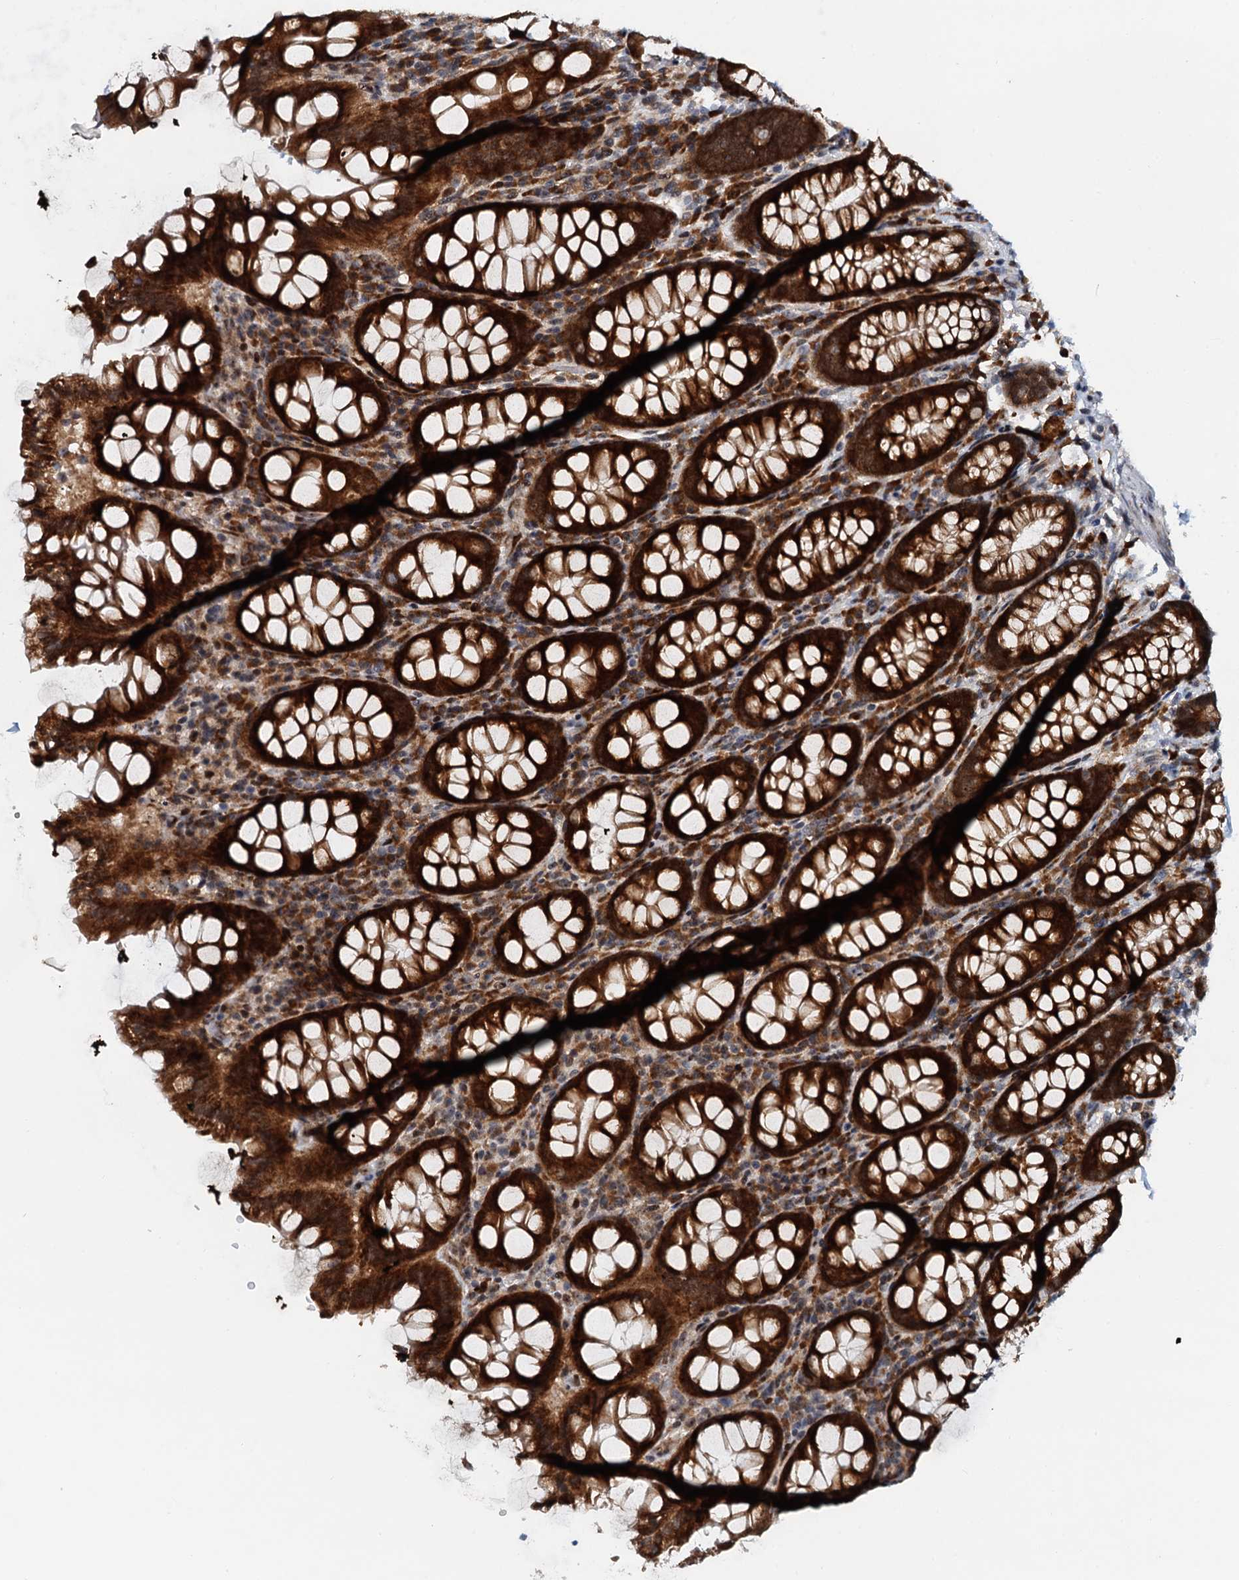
{"staining": {"intensity": "weak", "quantity": ">75%", "location": "cytoplasmic/membranous"}, "tissue": "colon", "cell_type": "Endothelial cells", "image_type": "normal", "snomed": [{"axis": "morphology", "description": "Normal tissue, NOS"}, {"axis": "topography", "description": "Colon"}], "caption": "This is an image of immunohistochemistry staining of benign colon, which shows weak positivity in the cytoplasmic/membranous of endothelial cells.", "gene": "DNAJC21", "patient": {"sex": "female", "age": 79}}